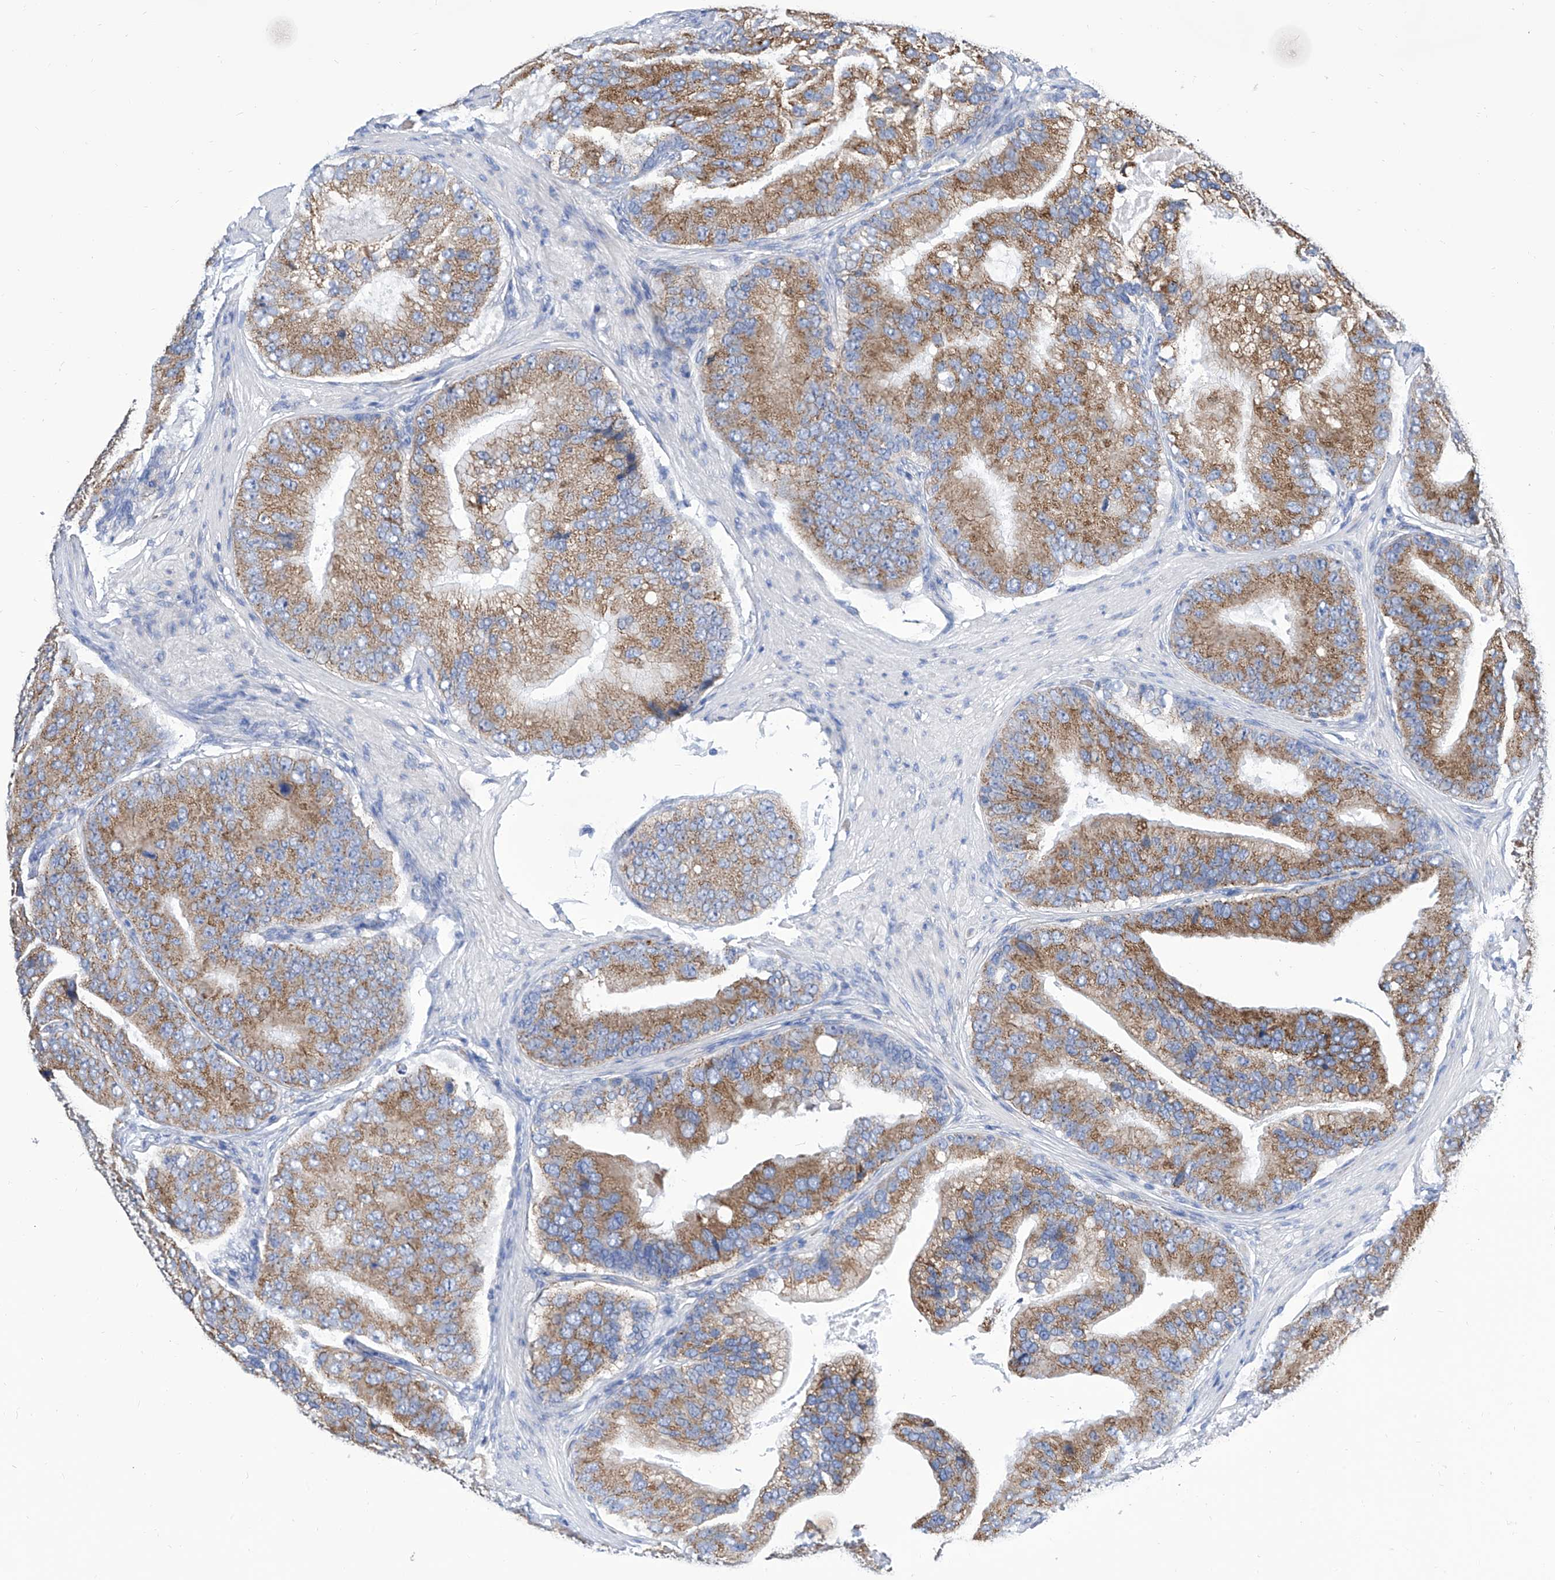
{"staining": {"intensity": "moderate", "quantity": ">75%", "location": "cytoplasmic/membranous"}, "tissue": "prostate cancer", "cell_type": "Tumor cells", "image_type": "cancer", "snomed": [{"axis": "morphology", "description": "Adenocarcinoma, High grade"}, {"axis": "topography", "description": "Prostate"}], "caption": "This is a histology image of immunohistochemistry staining of prostate high-grade adenocarcinoma, which shows moderate staining in the cytoplasmic/membranous of tumor cells.", "gene": "TJAP1", "patient": {"sex": "male", "age": 70}}